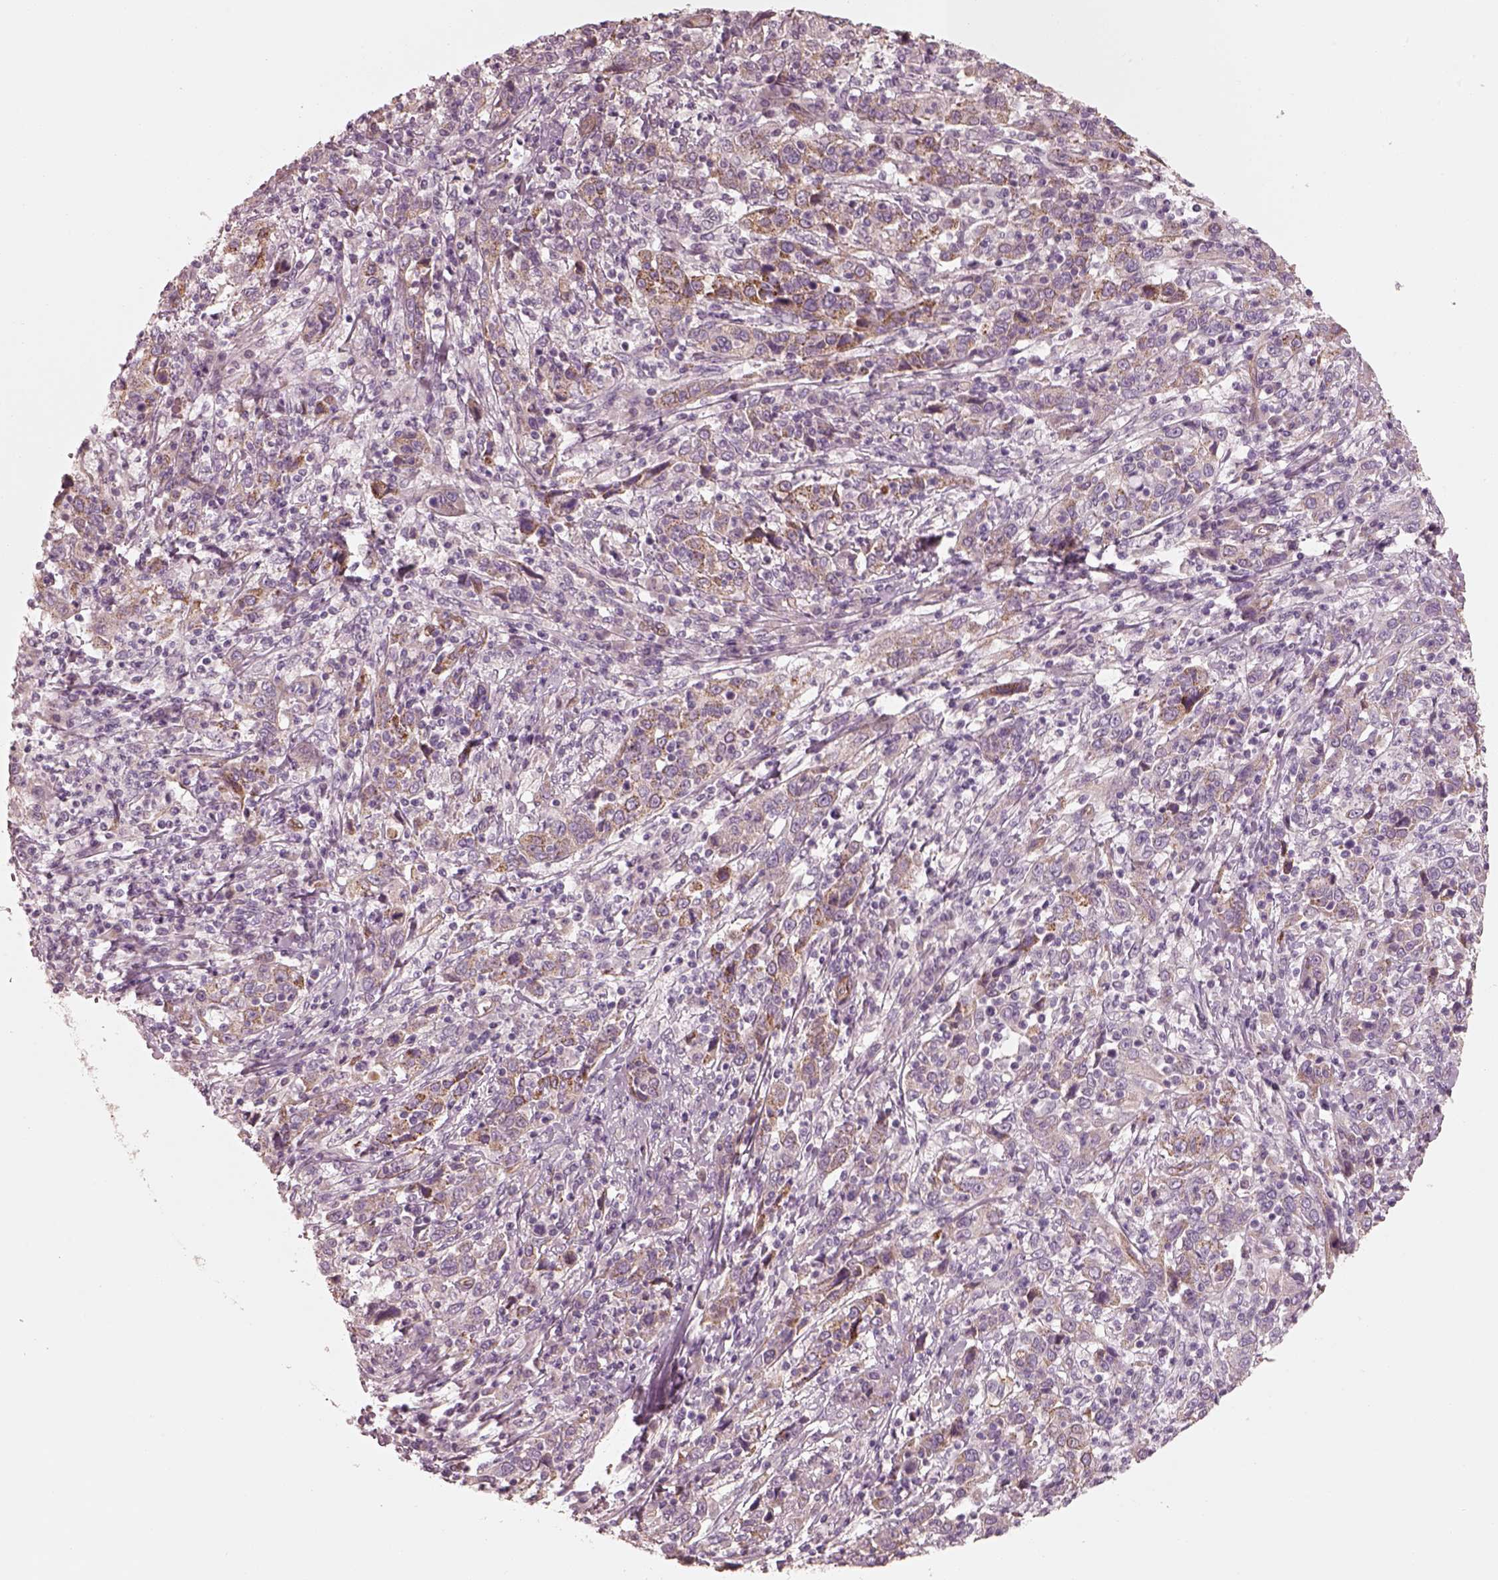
{"staining": {"intensity": "weak", "quantity": "<25%", "location": "cytoplasmic/membranous"}, "tissue": "cervical cancer", "cell_type": "Tumor cells", "image_type": "cancer", "snomed": [{"axis": "morphology", "description": "Squamous cell carcinoma, NOS"}, {"axis": "topography", "description": "Cervix"}], "caption": "IHC image of squamous cell carcinoma (cervical) stained for a protein (brown), which shows no expression in tumor cells.", "gene": "CRYM", "patient": {"sex": "female", "age": 46}}